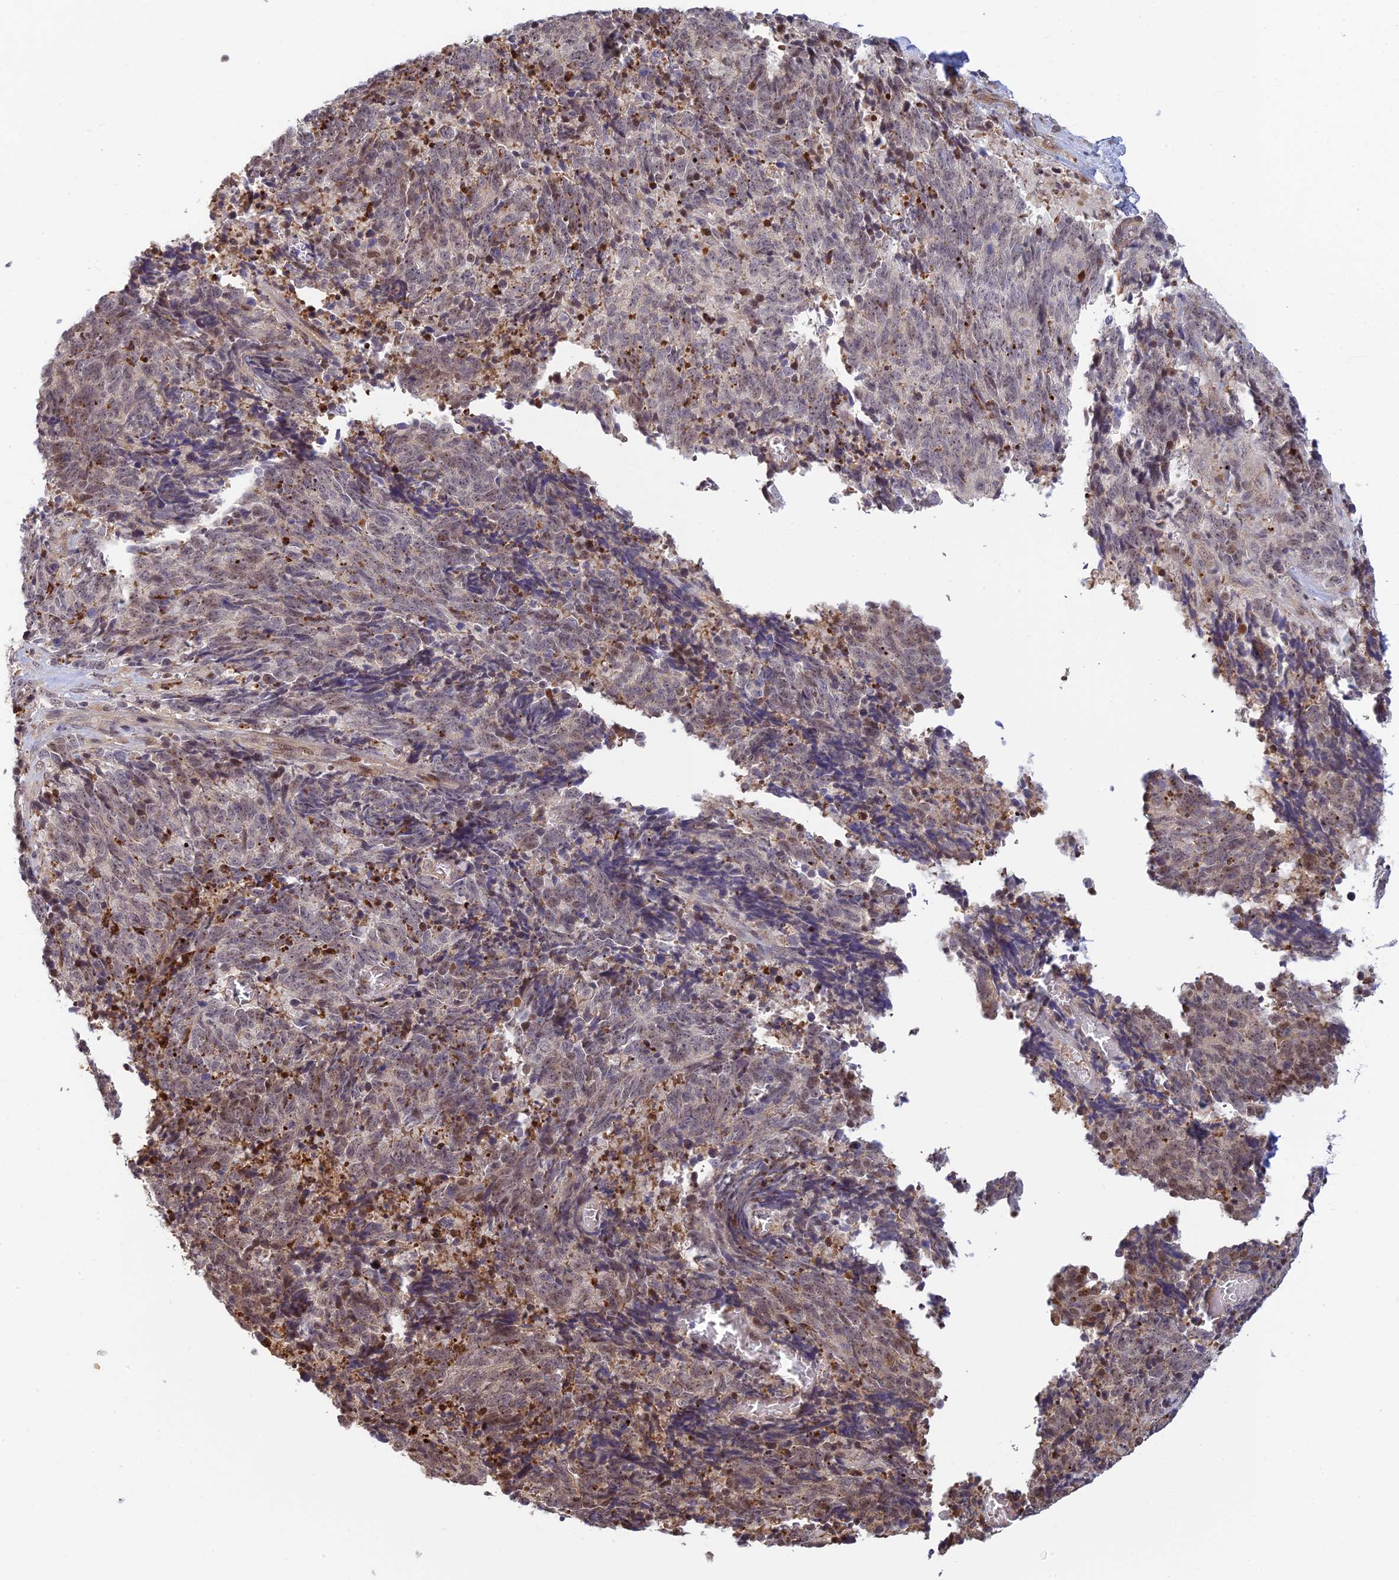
{"staining": {"intensity": "moderate", "quantity": "<25%", "location": "nuclear"}, "tissue": "cervical cancer", "cell_type": "Tumor cells", "image_type": "cancer", "snomed": [{"axis": "morphology", "description": "Squamous cell carcinoma, NOS"}, {"axis": "topography", "description": "Cervix"}], "caption": "IHC (DAB) staining of human cervical squamous cell carcinoma shows moderate nuclear protein expression in about <25% of tumor cells.", "gene": "UFSP2", "patient": {"sex": "female", "age": 29}}